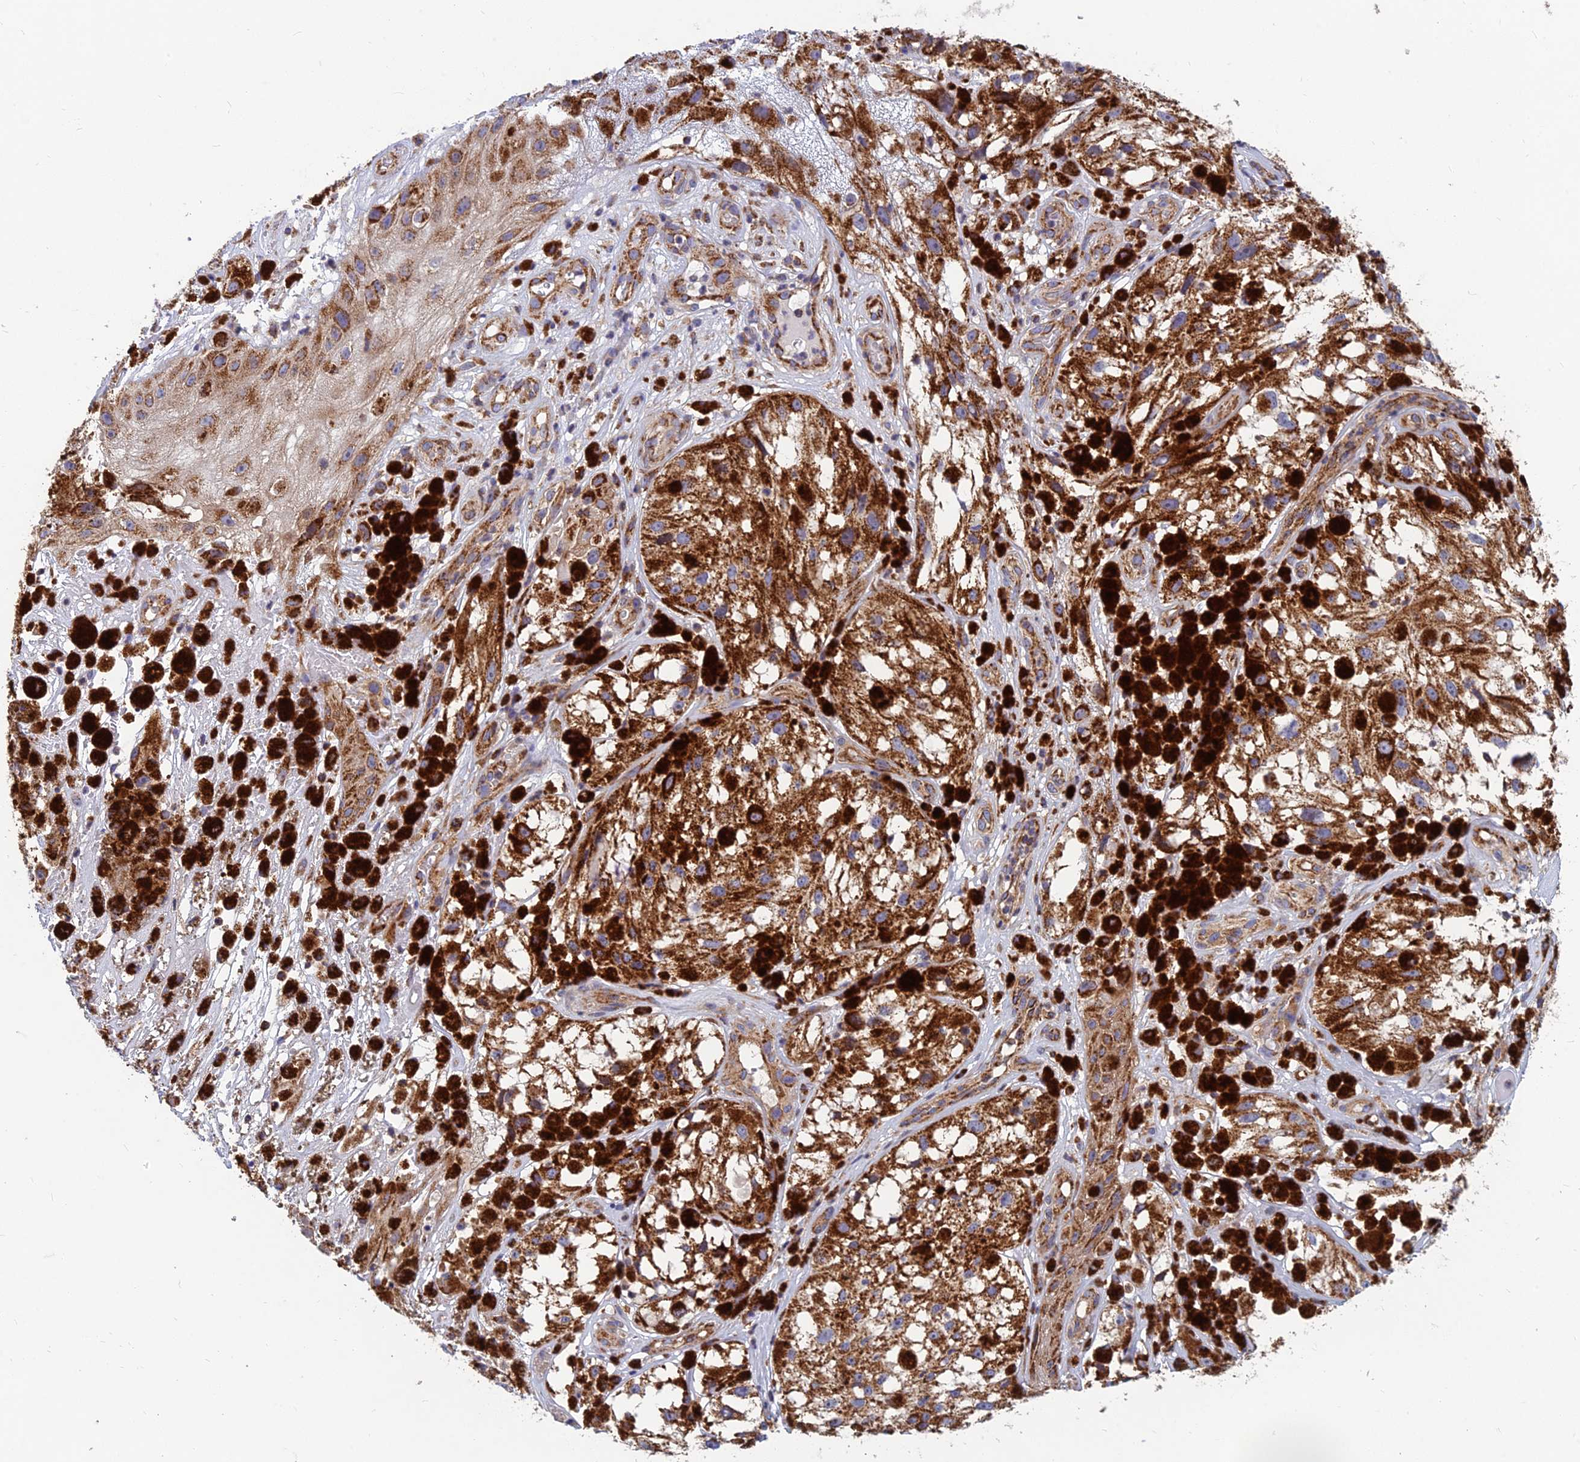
{"staining": {"intensity": "strong", "quantity": ">75%", "location": "cytoplasmic/membranous"}, "tissue": "melanoma", "cell_type": "Tumor cells", "image_type": "cancer", "snomed": [{"axis": "morphology", "description": "Malignant melanoma, NOS"}, {"axis": "topography", "description": "Skin"}], "caption": "Tumor cells display high levels of strong cytoplasmic/membranous expression in approximately >75% of cells in human melanoma.", "gene": "MRPS9", "patient": {"sex": "male", "age": 88}}